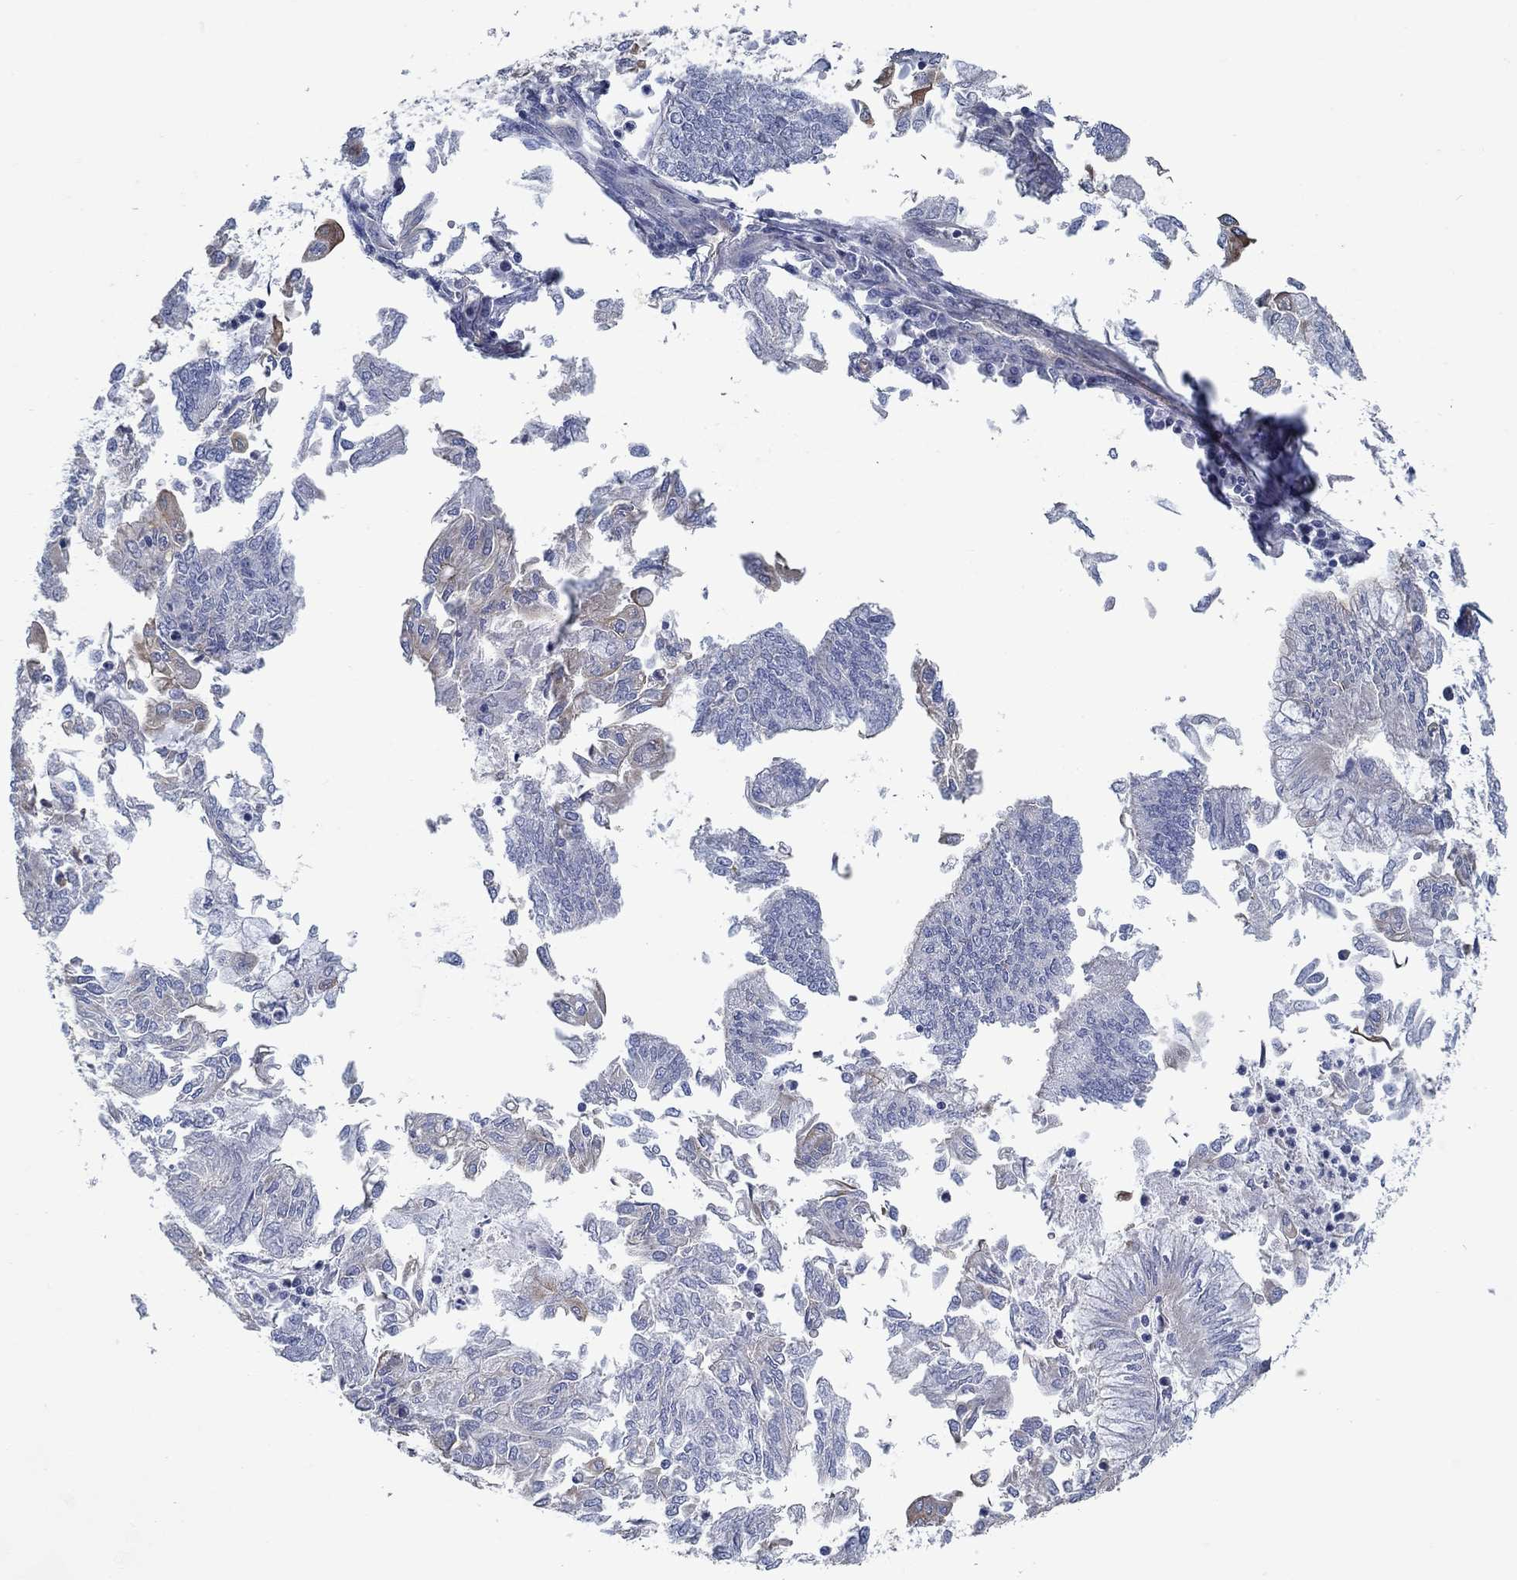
{"staining": {"intensity": "weak", "quantity": "<25%", "location": "cytoplasmic/membranous"}, "tissue": "endometrial cancer", "cell_type": "Tumor cells", "image_type": "cancer", "snomed": [{"axis": "morphology", "description": "Adenocarcinoma, NOS"}, {"axis": "topography", "description": "Endometrium"}], "caption": "A micrograph of human endometrial cancer (adenocarcinoma) is negative for staining in tumor cells.", "gene": "BBOF1", "patient": {"sex": "female", "age": 59}}